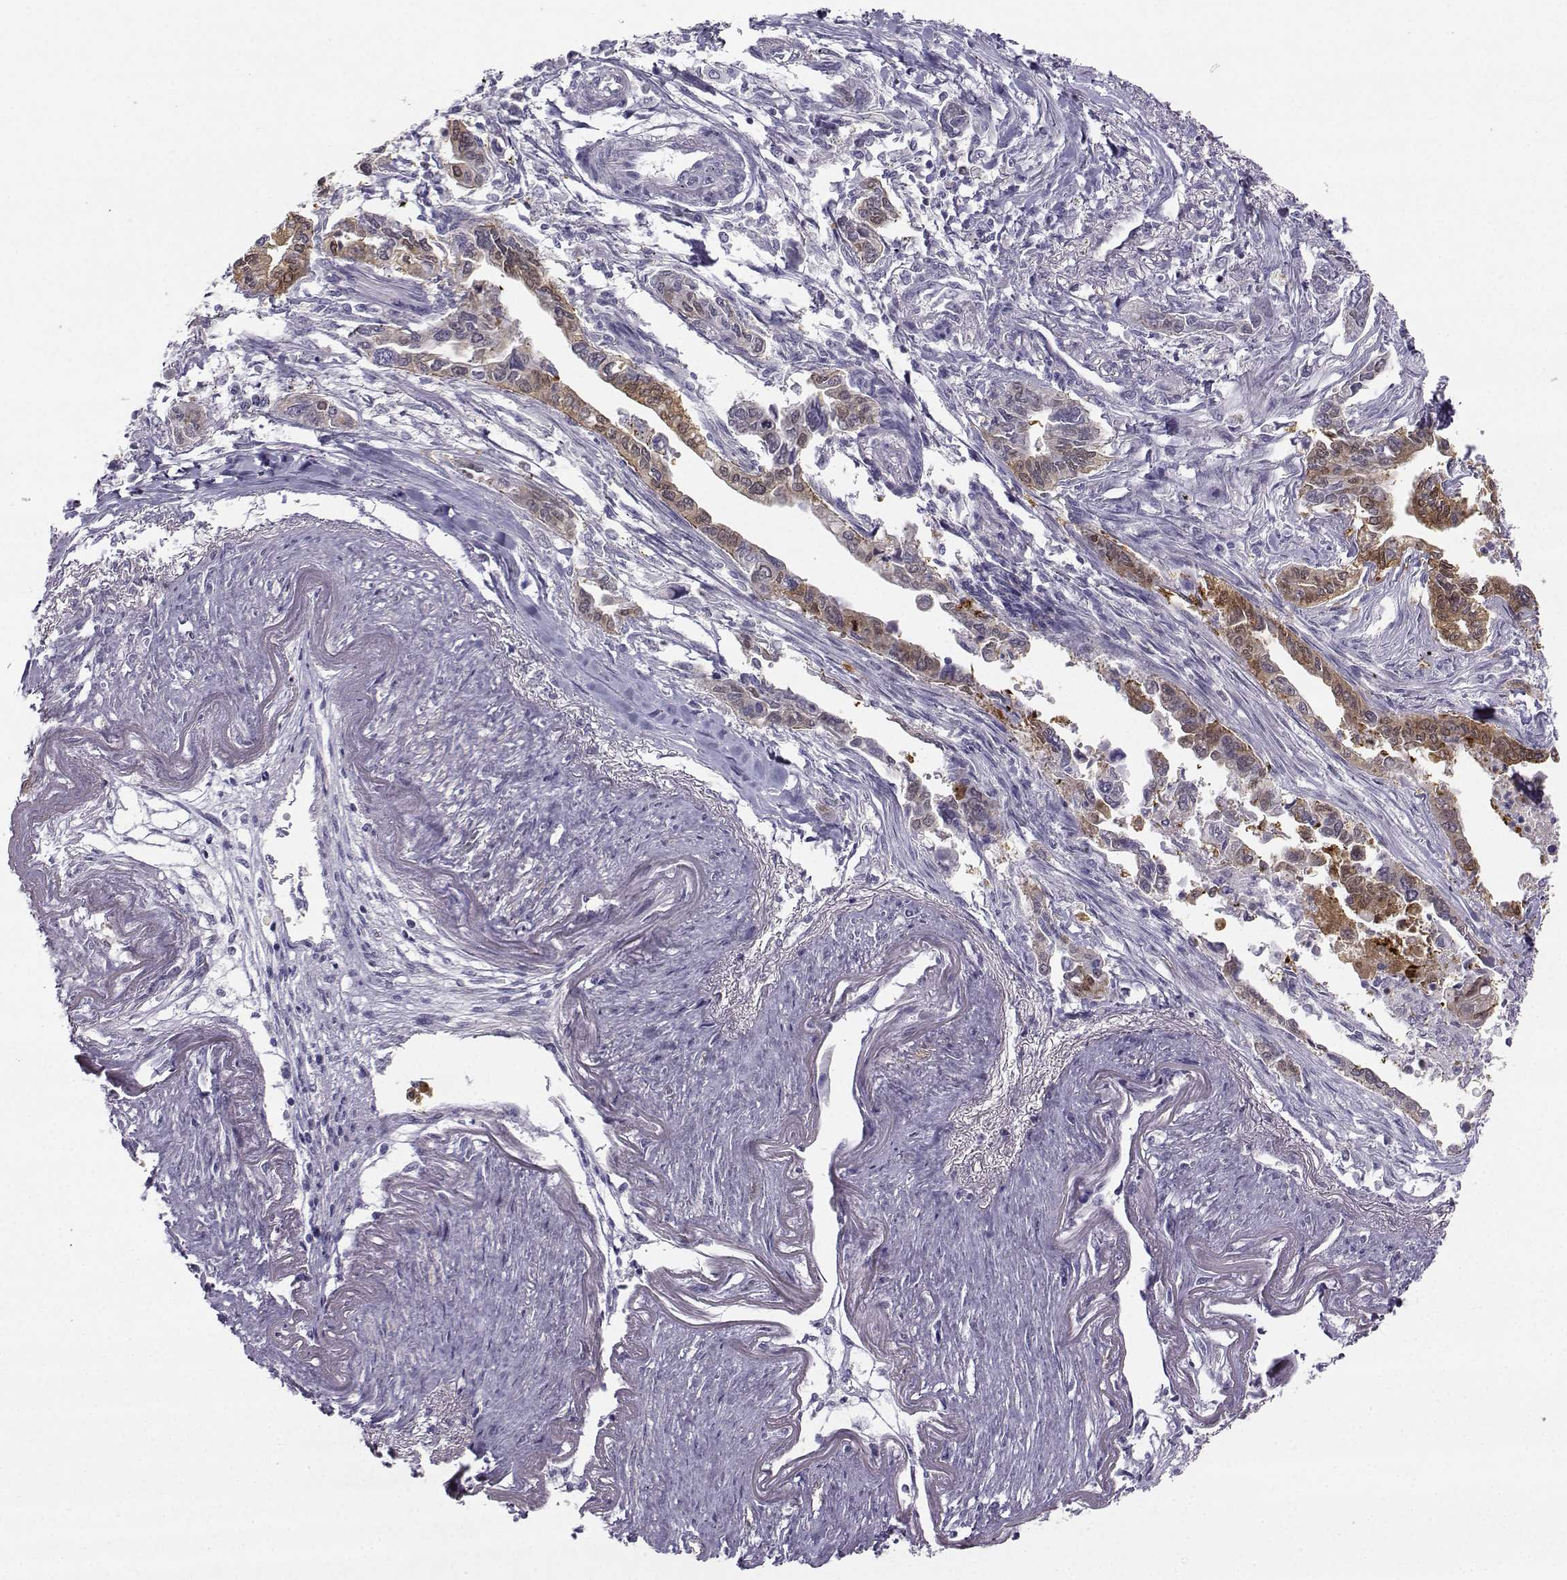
{"staining": {"intensity": "moderate", "quantity": "25%-75%", "location": "cytoplasmic/membranous"}, "tissue": "pancreatic cancer", "cell_type": "Tumor cells", "image_type": "cancer", "snomed": [{"axis": "morphology", "description": "Adenocarcinoma, NOS"}, {"axis": "topography", "description": "Pancreas"}], "caption": "Adenocarcinoma (pancreatic) was stained to show a protein in brown. There is medium levels of moderate cytoplasmic/membranous staining in approximately 25%-75% of tumor cells.", "gene": "NQO1", "patient": {"sex": "male", "age": 60}}